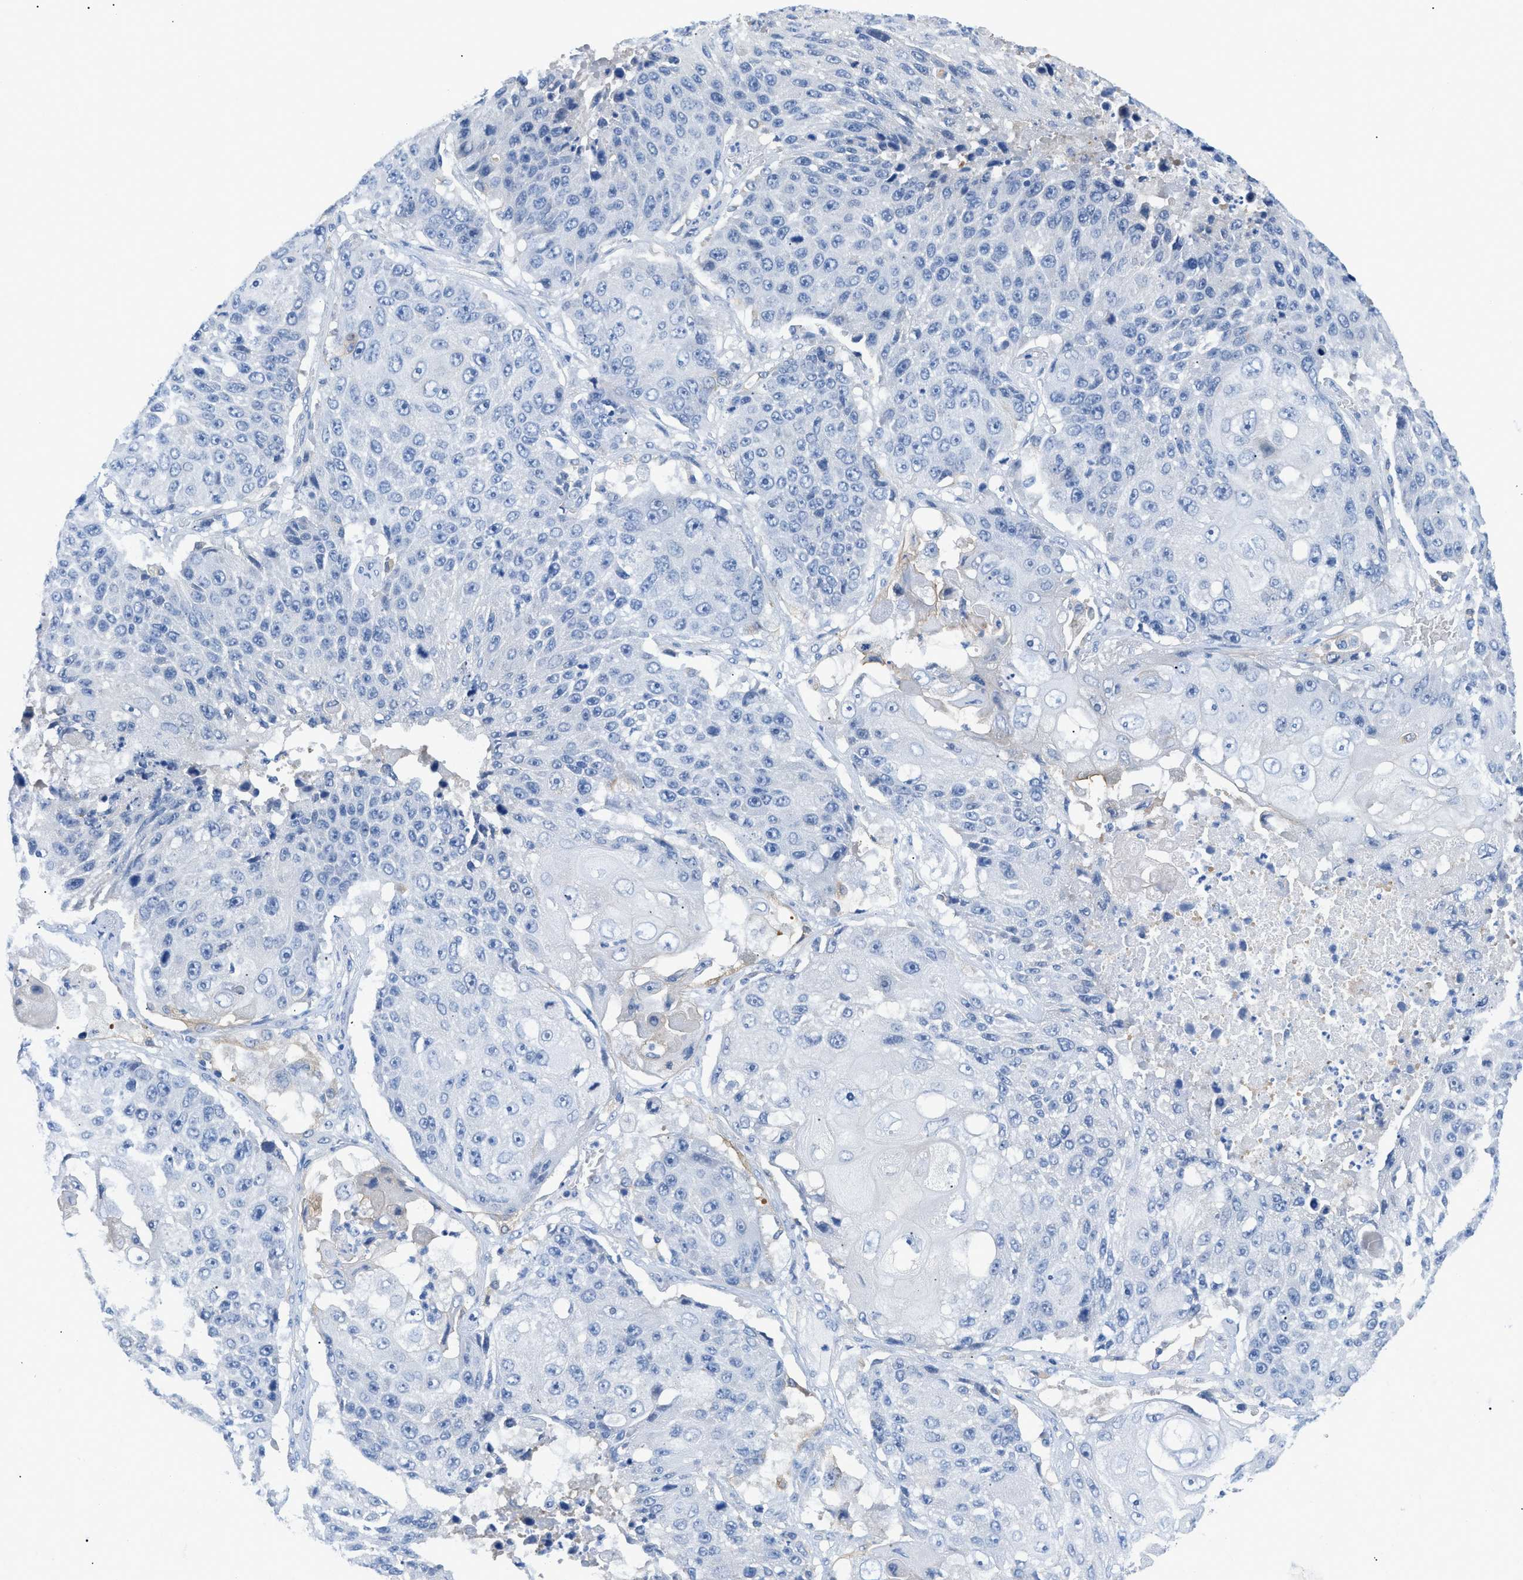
{"staining": {"intensity": "negative", "quantity": "none", "location": "none"}, "tissue": "lung cancer", "cell_type": "Tumor cells", "image_type": "cancer", "snomed": [{"axis": "morphology", "description": "Squamous cell carcinoma, NOS"}, {"axis": "topography", "description": "Lung"}], "caption": "An immunohistochemistry (IHC) image of lung cancer is shown. There is no staining in tumor cells of lung cancer. Brightfield microscopy of immunohistochemistry (IHC) stained with DAB (brown) and hematoxylin (blue), captured at high magnification.", "gene": "BPGM", "patient": {"sex": "male", "age": 61}}